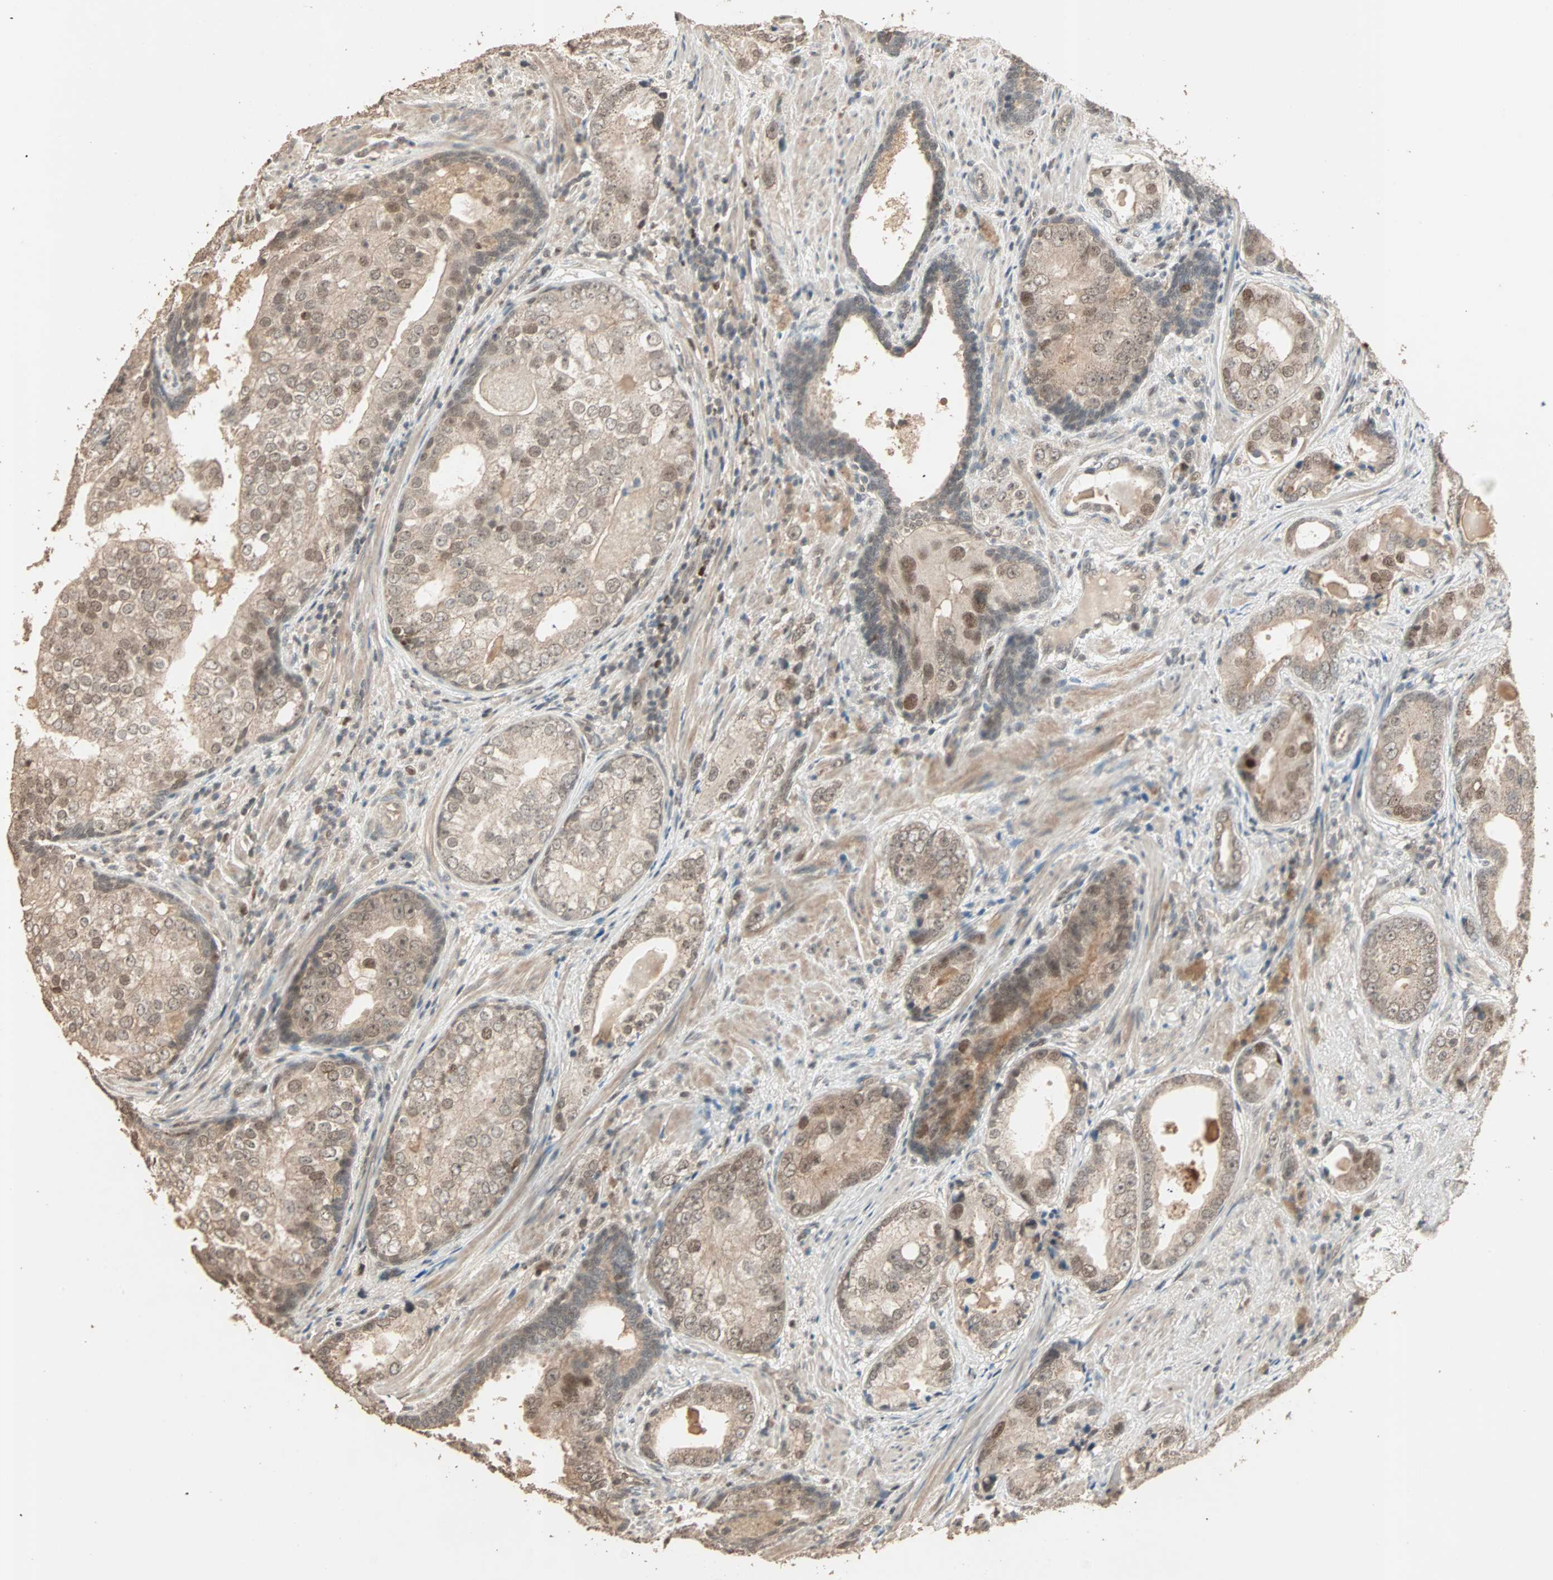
{"staining": {"intensity": "moderate", "quantity": ">75%", "location": "cytoplasmic/membranous,nuclear"}, "tissue": "prostate cancer", "cell_type": "Tumor cells", "image_type": "cancer", "snomed": [{"axis": "morphology", "description": "Adenocarcinoma, High grade"}, {"axis": "topography", "description": "Prostate"}], "caption": "Prostate cancer (adenocarcinoma (high-grade)) tissue exhibits moderate cytoplasmic/membranous and nuclear staining in approximately >75% of tumor cells, visualized by immunohistochemistry.", "gene": "ZBTB33", "patient": {"sex": "male", "age": 66}}